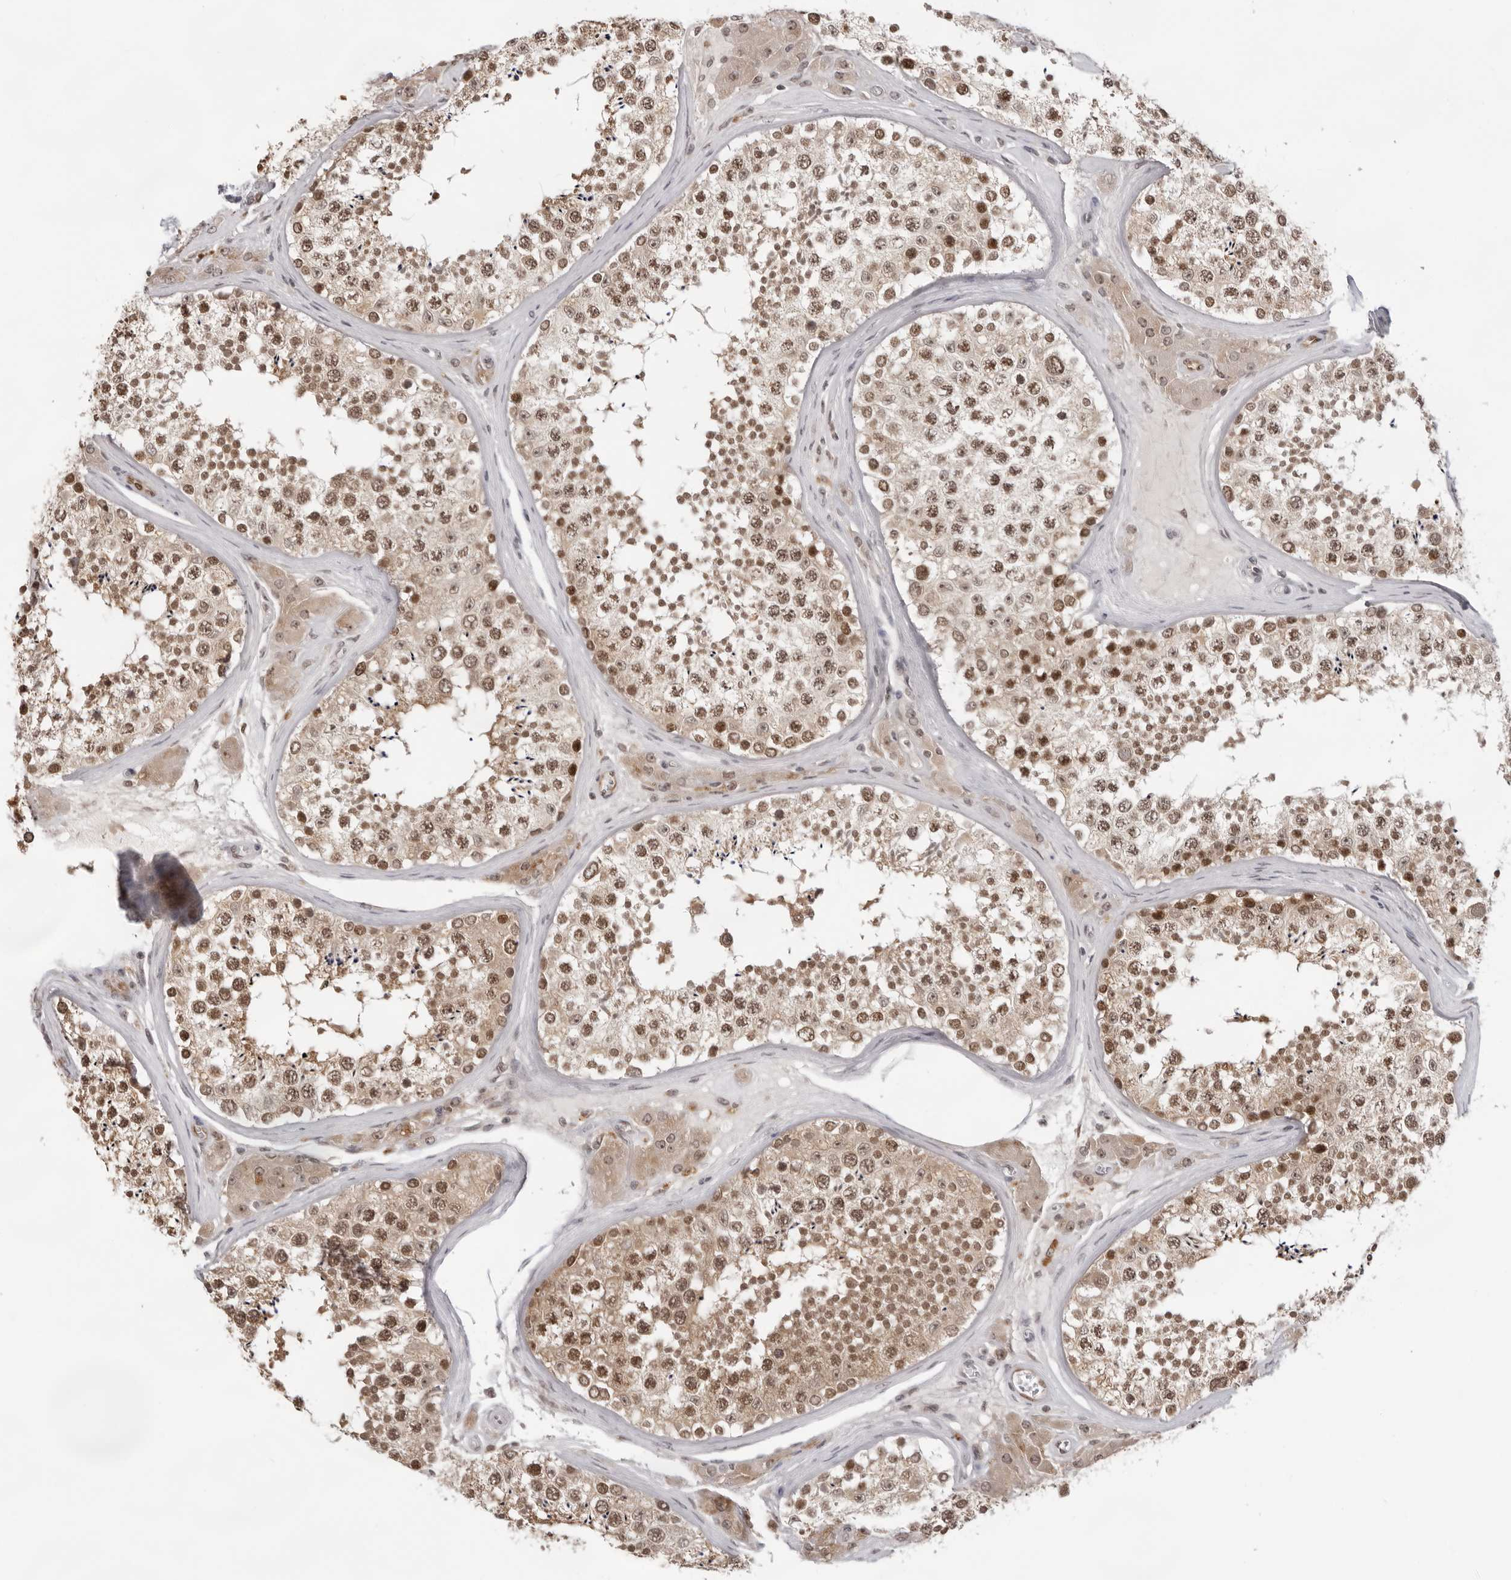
{"staining": {"intensity": "moderate", "quantity": ">75%", "location": "cytoplasmic/membranous,nuclear"}, "tissue": "testis", "cell_type": "Cells in seminiferous ducts", "image_type": "normal", "snomed": [{"axis": "morphology", "description": "Normal tissue, NOS"}, {"axis": "topography", "description": "Testis"}], "caption": "Immunohistochemistry (IHC) staining of normal testis, which exhibits medium levels of moderate cytoplasmic/membranous,nuclear positivity in approximately >75% of cells in seminiferous ducts indicating moderate cytoplasmic/membranous,nuclear protein expression. The staining was performed using DAB (3,3'-diaminobenzidine) (brown) for protein detection and nuclei were counterstained in hematoxylin (blue).", "gene": "EXOSC10", "patient": {"sex": "male", "age": 46}}